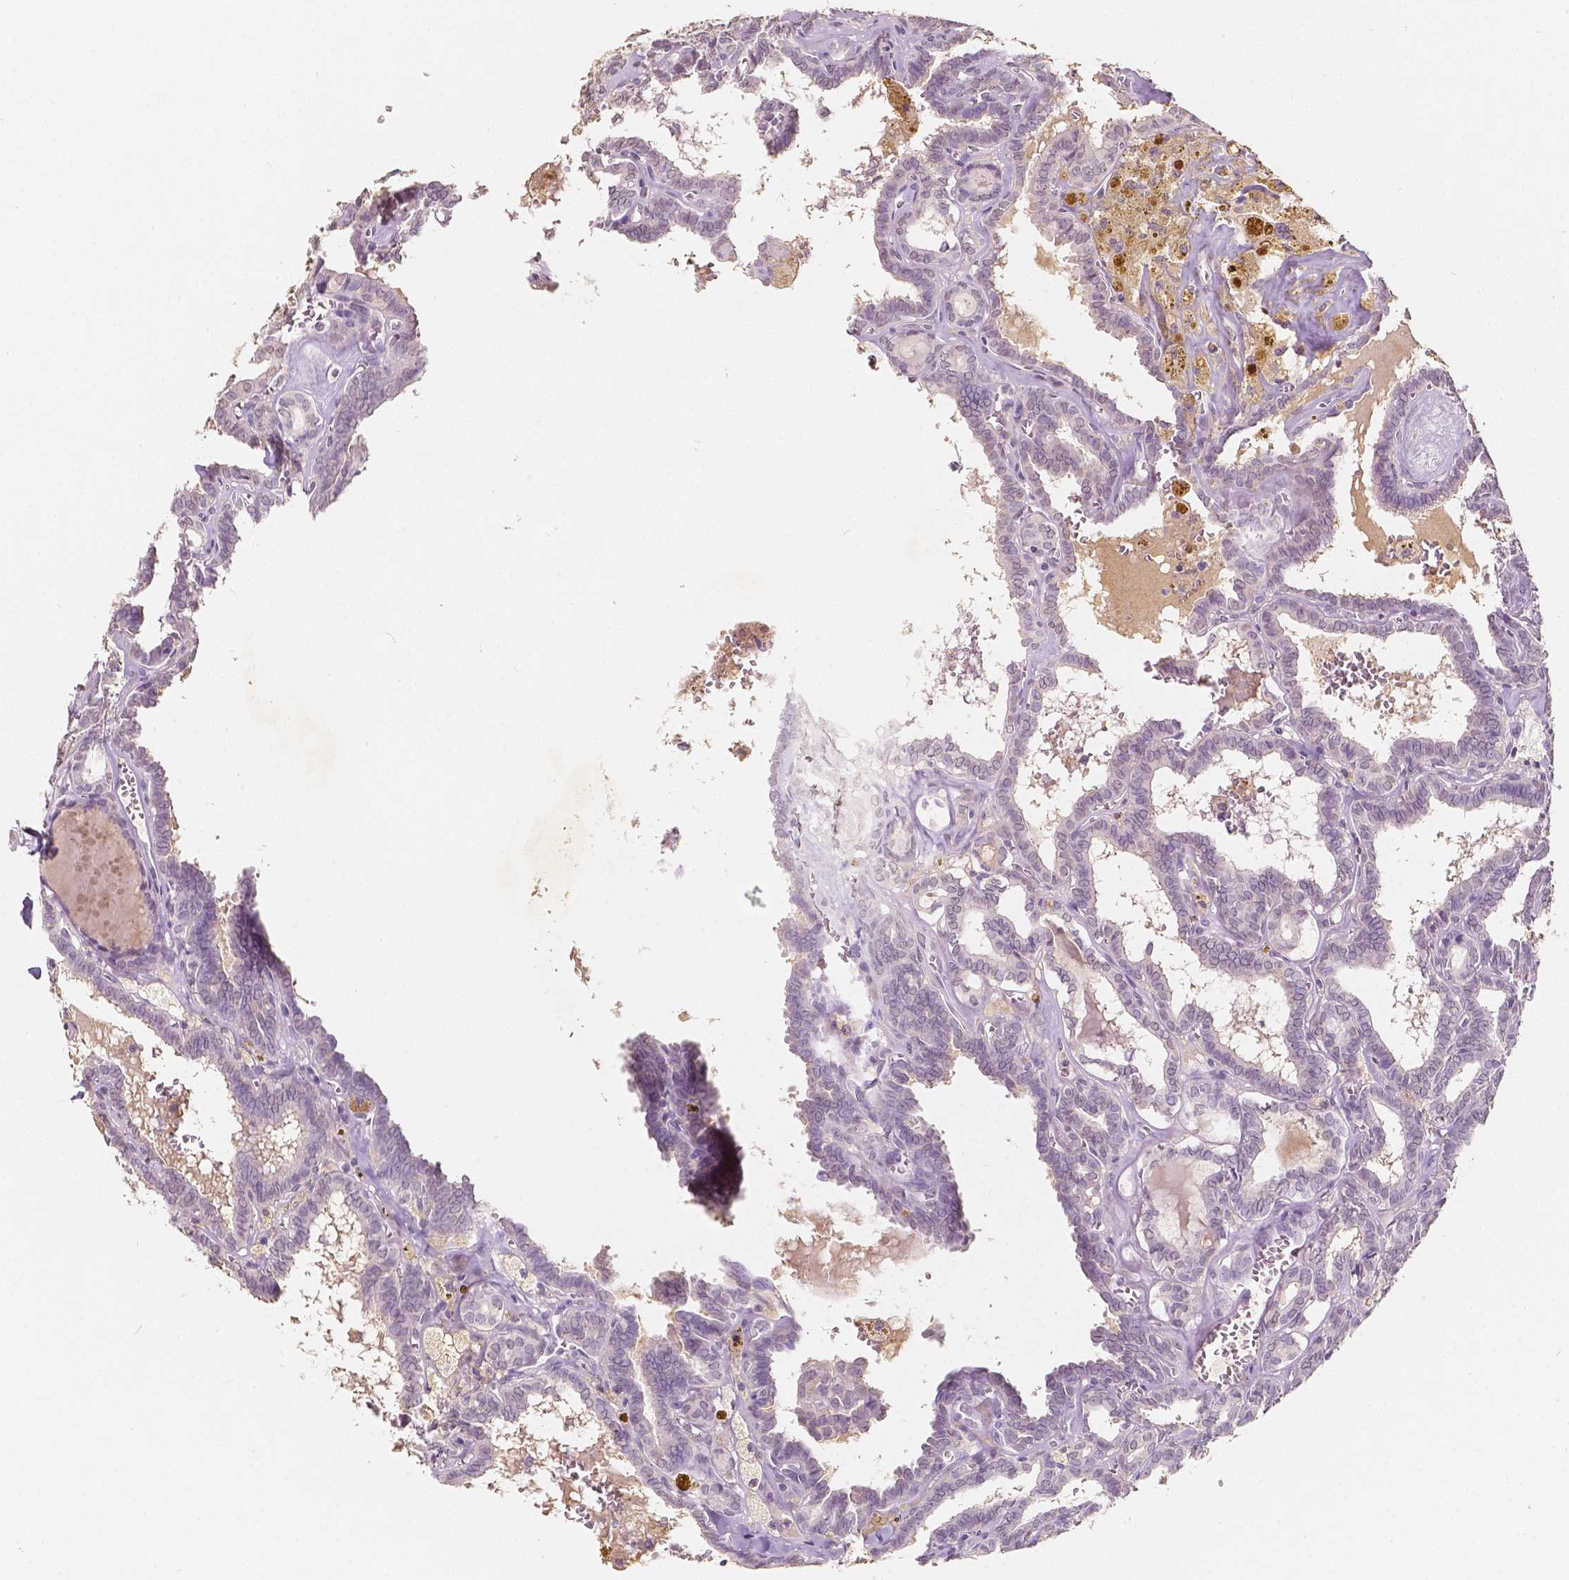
{"staining": {"intensity": "negative", "quantity": "none", "location": "none"}, "tissue": "thyroid cancer", "cell_type": "Tumor cells", "image_type": "cancer", "snomed": [{"axis": "morphology", "description": "Papillary adenocarcinoma, NOS"}, {"axis": "topography", "description": "Thyroid gland"}], "caption": "DAB (3,3'-diaminobenzidine) immunohistochemical staining of human thyroid cancer (papillary adenocarcinoma) demonstrates no significant expression in tumor cells.", "gene": "SOX15", "patient": {"sex": "female", "age": 39}}